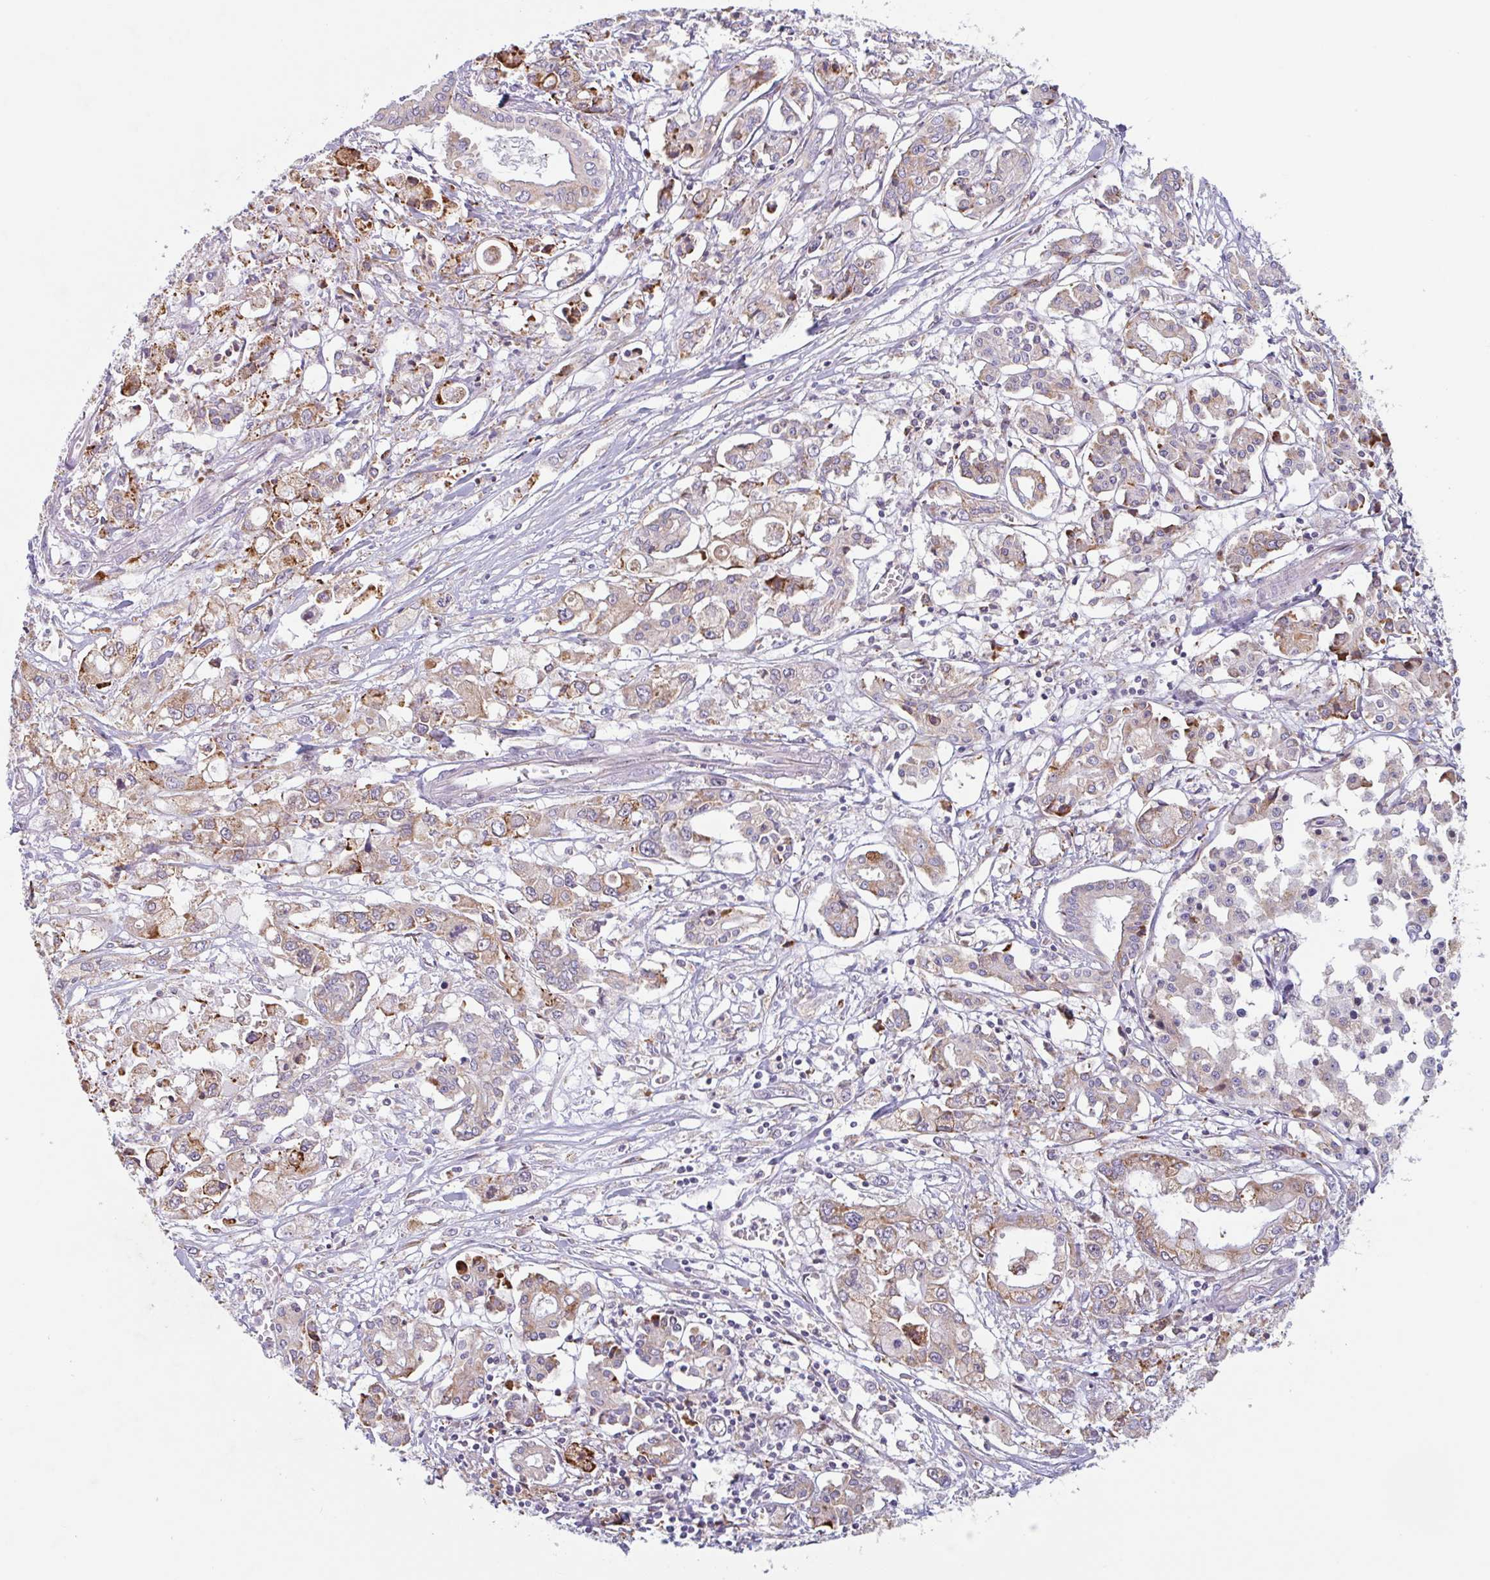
{"staining": {"intensity": "moderate", "quantity": "25%-75%", "location": "cytoplasmic/membranous"}, "tissue": "pancreatic cancer", "cell_type": "Tumor cells", "image_type": "cancer", "snomed": [{"axis": "morphology", "description": "Adenocarcinoma, NOS"}, {"axis": "topography", "description": "Pancreas"}], "caption": "The immunohistochemical stain labels moderate cytoplasmic/membranous expression in tumor cells of adenocarcinoma (pancreatic) tissue.", "gene": "RIT1", "patient": {"sex": "male", "age": 71}}